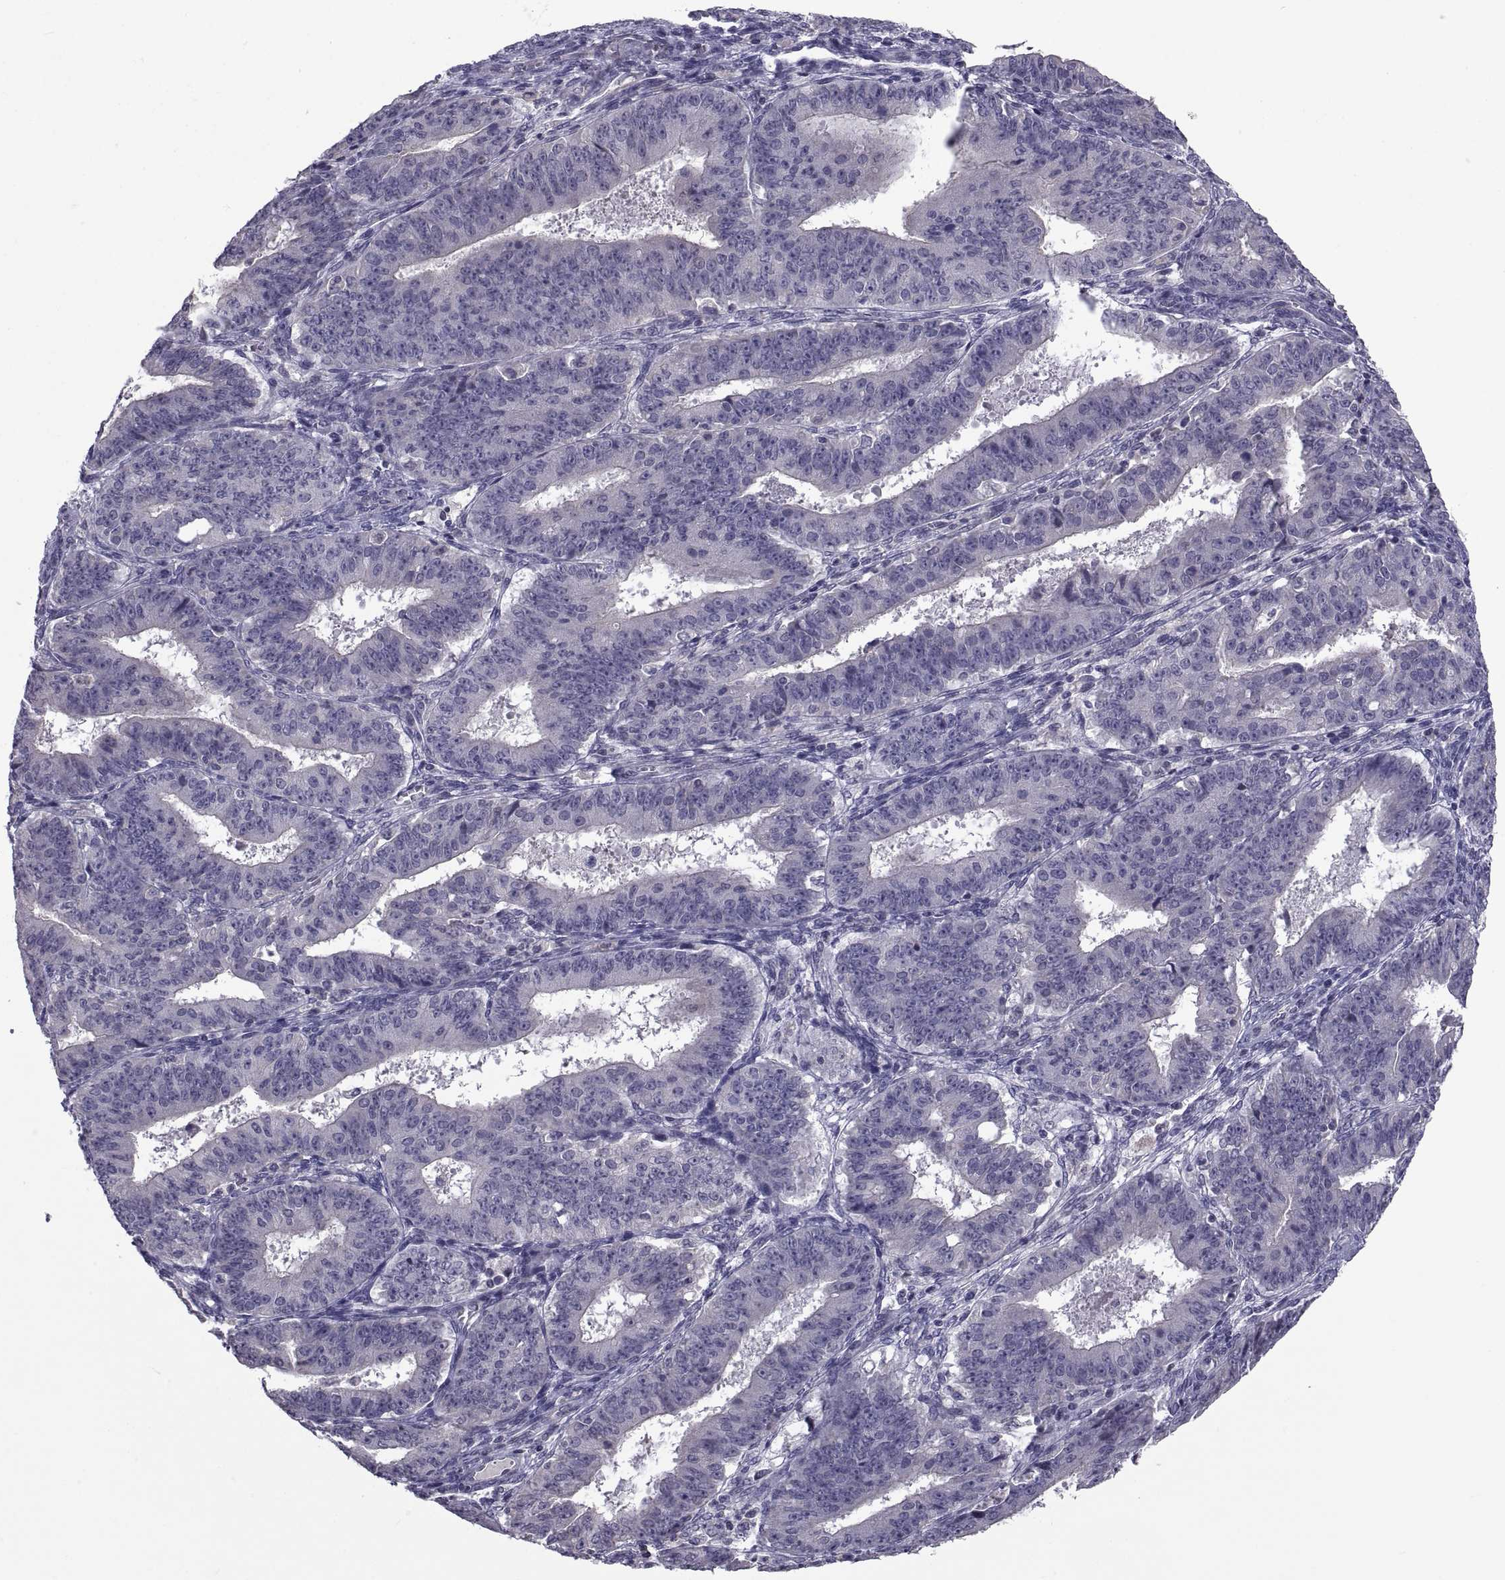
{"staining": {"intensity": "negative", "quantity": "none", "location": "none"}, "tissue": "ovarian cancer", "cell_type": "Tumor cells", "image_type": "cancer", "snomed": [{"axis": "morphology", "description": "Carcinoma, endometroid"}, {"axis": "topography", "description": "Ovary"}], "caption": "A micrograph of human ovarian cancer (endometroid carcinoma) is negative for staining in tumor cells.", "gene": "NPTX2", "patient": {"sex": "female", "age": 42}}